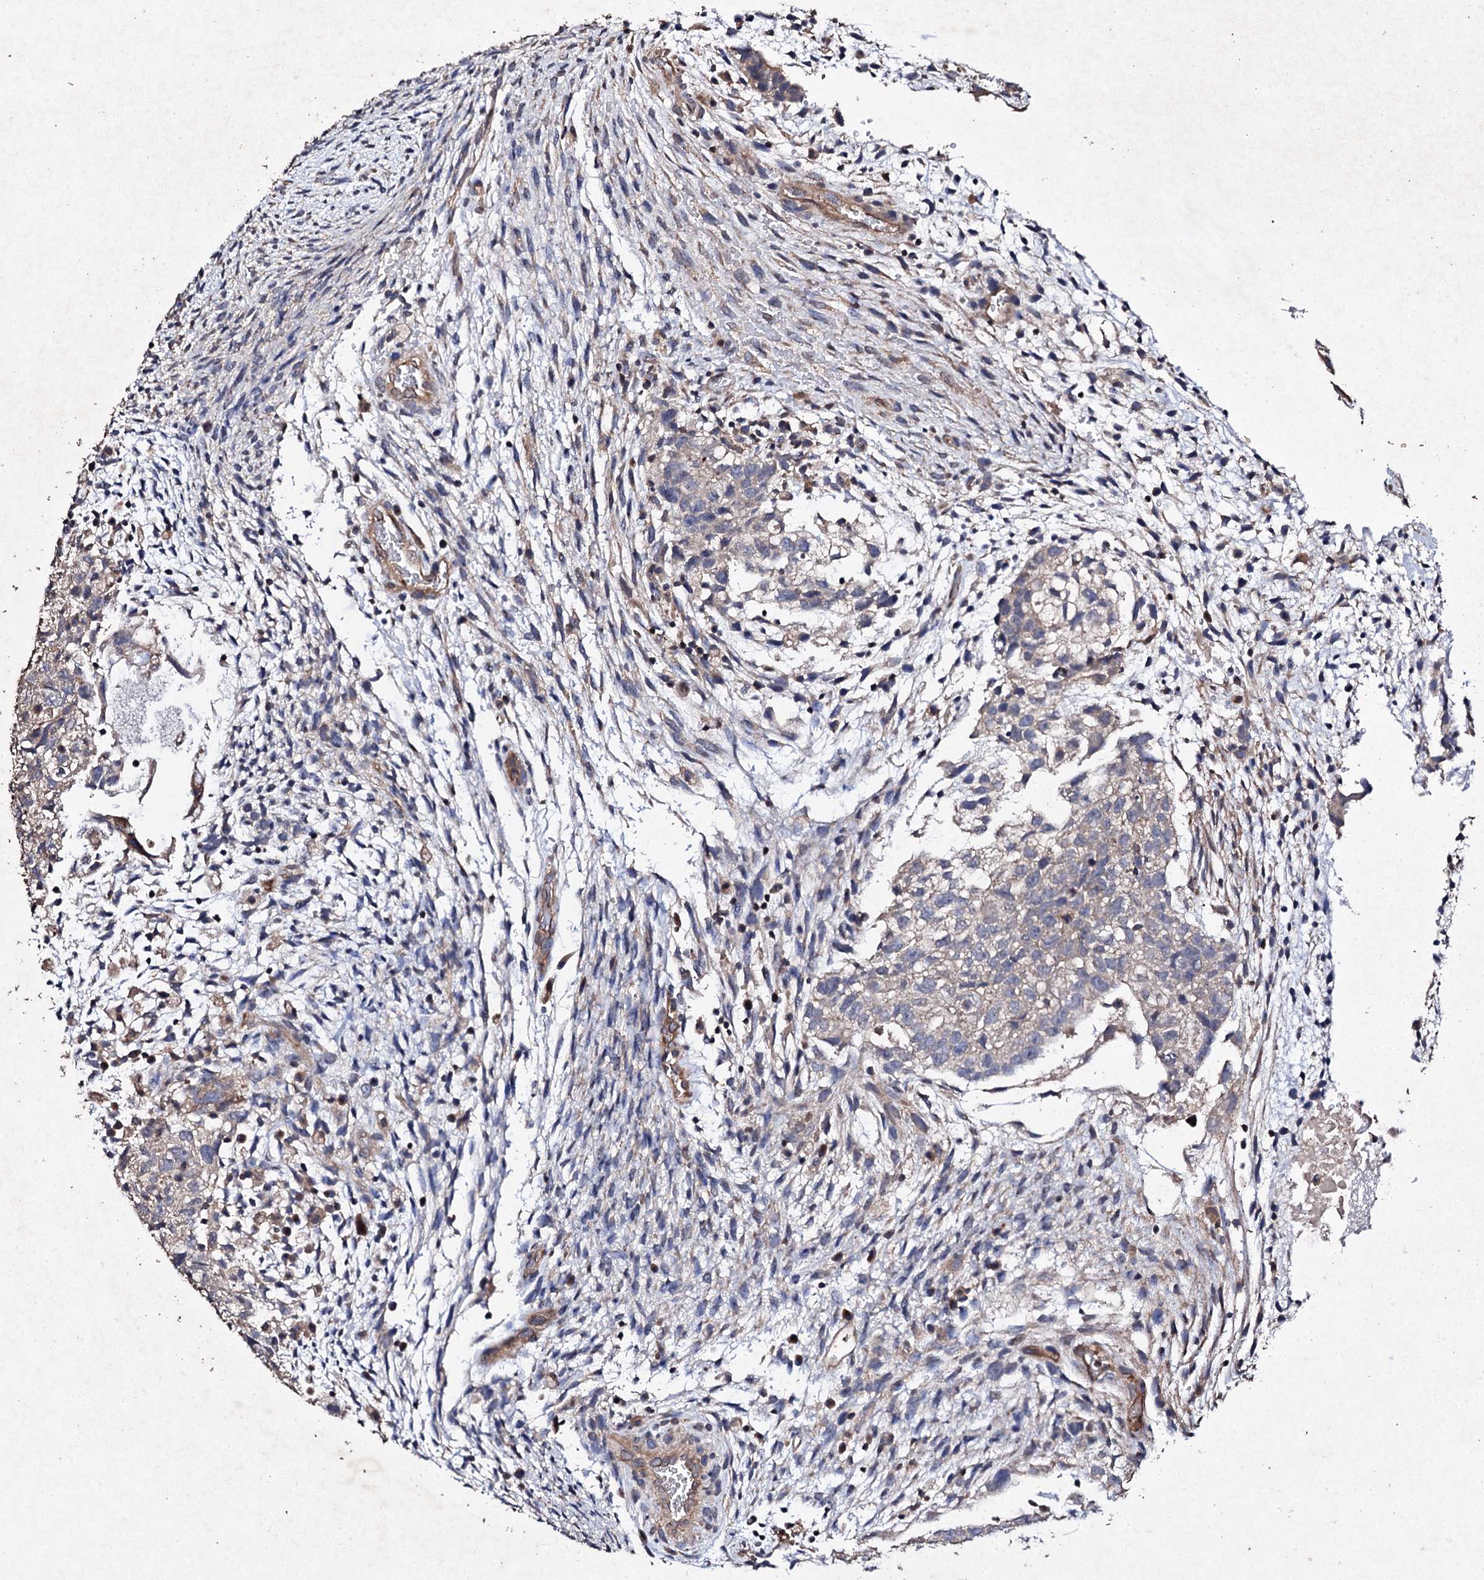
{"staining": {"intensity": "weak", "quantity": "<25%", "location": "cytoplasmic/membranous"}, "tissue": "testis cancer", "cell_type": "Tumor cells", "image_type": "cancer", "snomed": [{"axis": "morphology", "description": "Carcinoma, Embryonal, NOS"}, {"axis": "topography", "description": "Testis"}], "caption": "A photomicrograph of testis embryonal carcinoma stained for a protein shows no brown staining in tumor cells.", "gene": "MOCOS", "patient": {"sex": "male", "age": 37}}